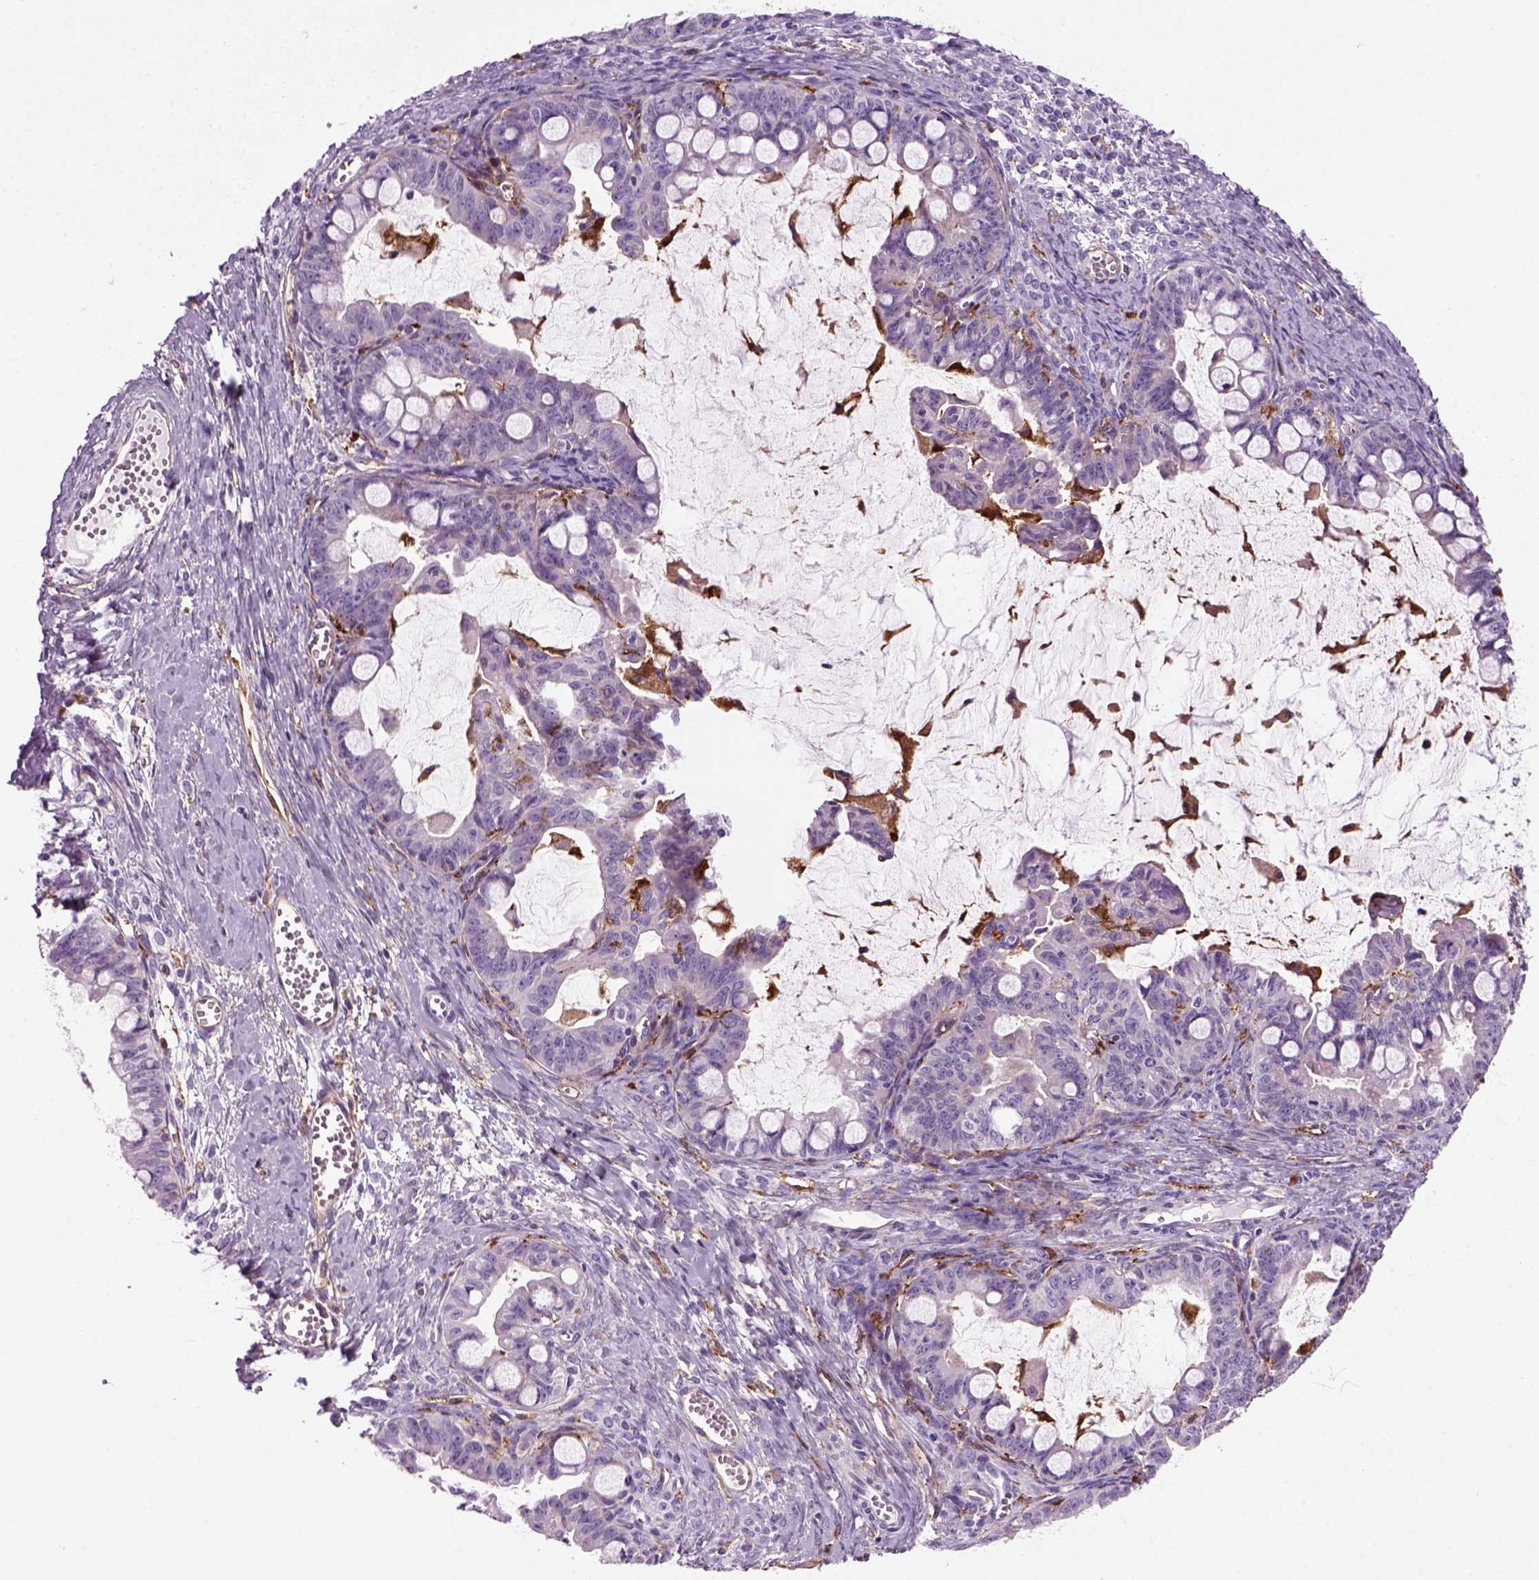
{"staining": {"intensity": "negative", "quantity": "none", "location": "none"}, "tissue": "ovarian cancer", "cell_type": "Tumor cells", "image_type": "cancer", "snomed": [{"axis": "morphology", "description": "Cystadenocarcinoma, mucinous, NOS"}, {"axis": "topography", "description": "Ovary"}], "caption": "Immunohistochemical staining of human ovarian mucinous cystadenocarcinoma shows no significant staining in tumor cells. Brightfield microscopy of immunohistochemistry stained with DAB (brown) and hematoxylin (blue), captured at high magnification.", "gene": "MARCKS", "patient": {"sex": "female", "age": 63}}